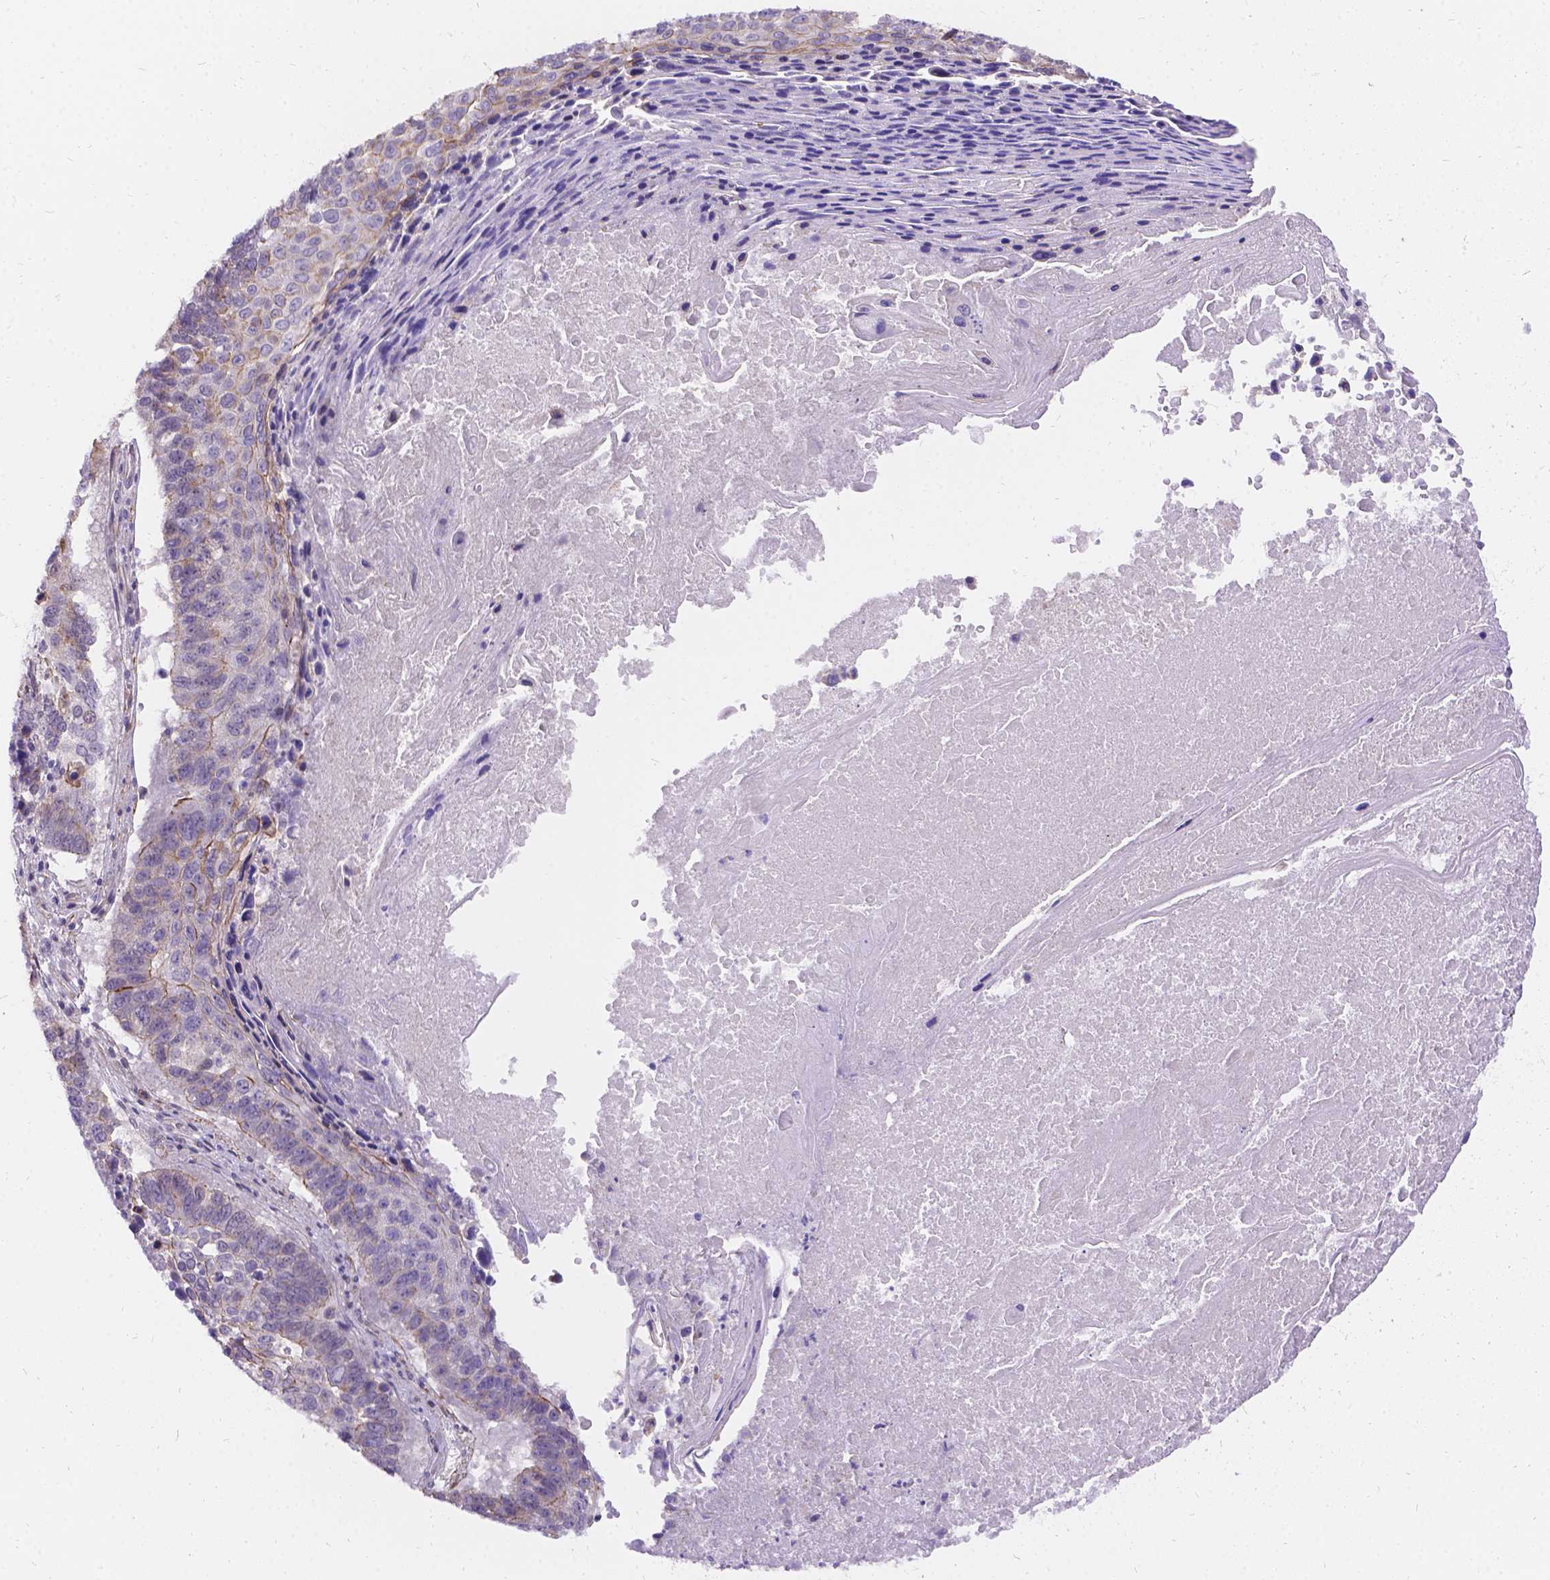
{"staining": {"intensity": "weak", "quantity": "<25%", "location": "cytoplasmic/membranous"}, "tissue": "lung cancer", "cell_type": "Tumor cells", "image_type": "cancer", "snomed": [{"axis": "morphology", "description": "Squamous cell carcinoma, NOS"}, {"axis": "topography", "description": "Lung"}], "caption": "Tumor cells show no significant protein positivity in lung cancer (squamous cell carcinoma).", "gene": "PALS1", "patient": {"sex": "male", "age": 73}}